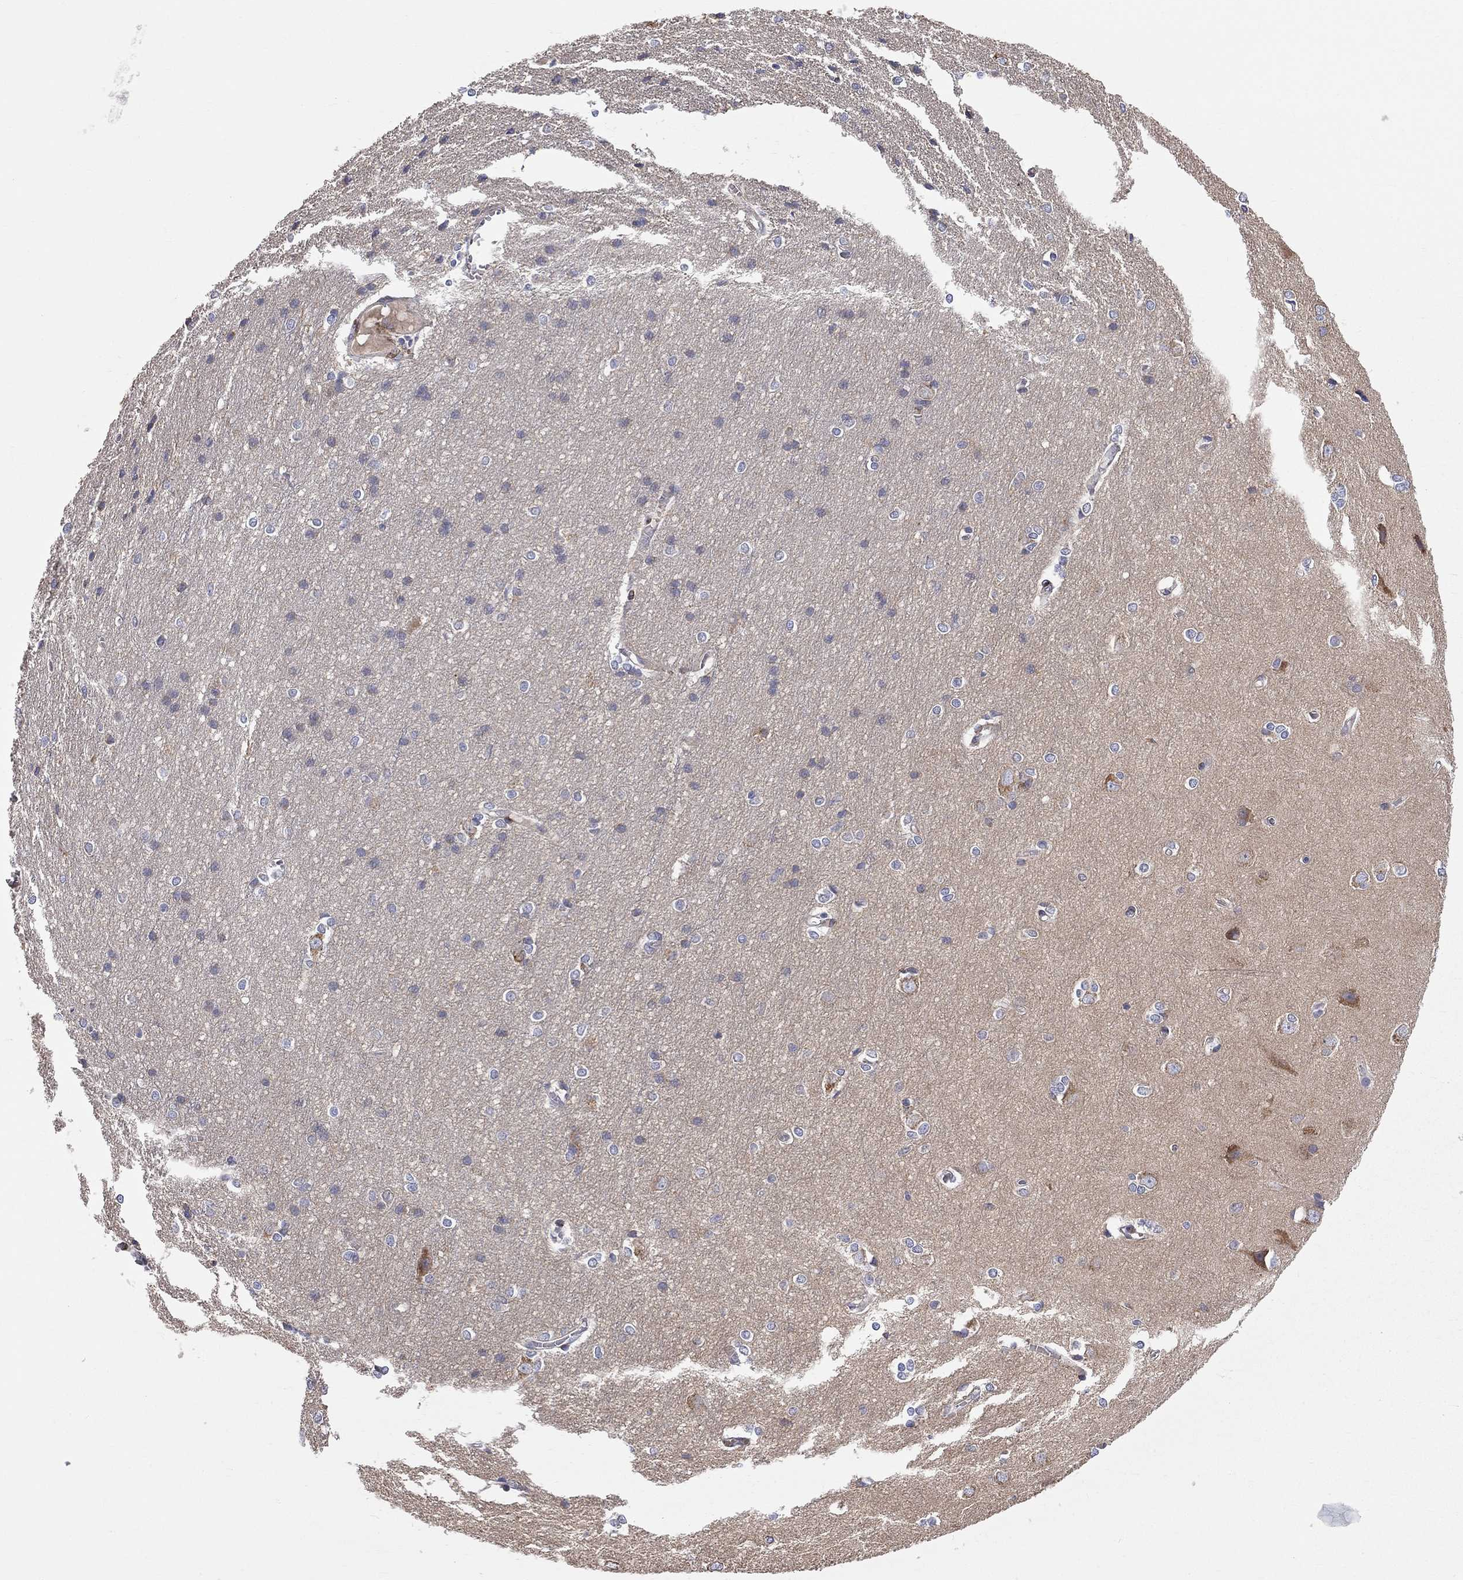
{"staining": {"intensity": "negative", "quantity": "none", "location": "none"}, "tissue": "cerebral cortex", "cell_type": "Endothelial cells", "image_type": "normal", "snomed": [{"axis": "morphology", "description": "Normal tissue, NOS"}, {"axis": "topography", "description": "Cerebral cortex"}], "caption": "IHC of unremarkable human cerebral cortex reveals no staining in endothelial cells.", "gene": "CASTOR1", "patient": {"sex": "male", "age": 37}}